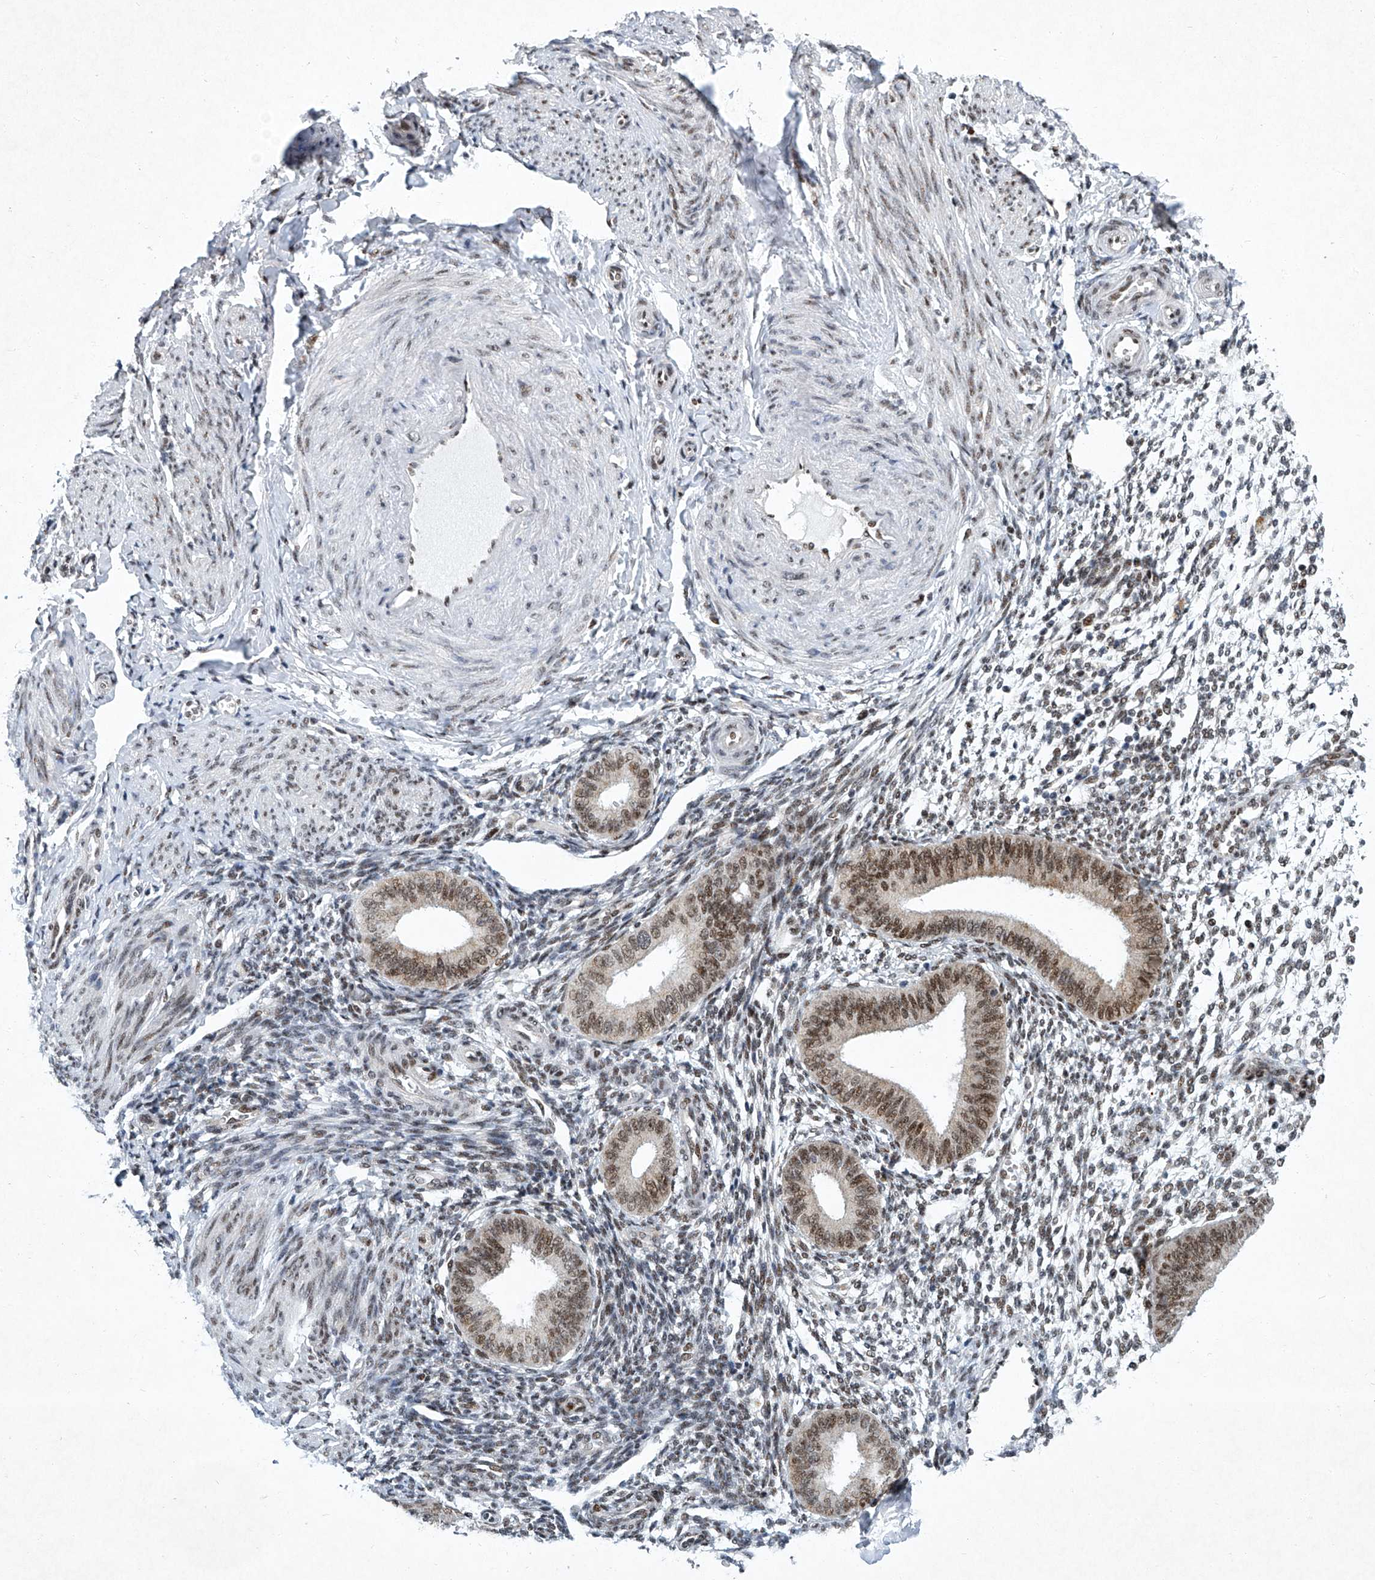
{"staining": {"intensity": "weak", "quantity": "25%-75%", "location": "nuclear"}, "tissue": "endometrium", "cell_type": "Cells in endometrial stroma", "image_type": "normal", "snomed": [{"axis": "morphology", "description": "Normal tissue, NOS"}, {"axis": "topography", "description": "Uterus"}, {"axis": "topography", "description": "Endometrium"}], "caption": "About 25%-75% of cells in endometrial stroma in benign human endometrium show weak nuclear protein expression as visualized by brown immunohistochemical staining.", "gene": "TFDP1", "patient": {"sex": "female", "age": 48}}